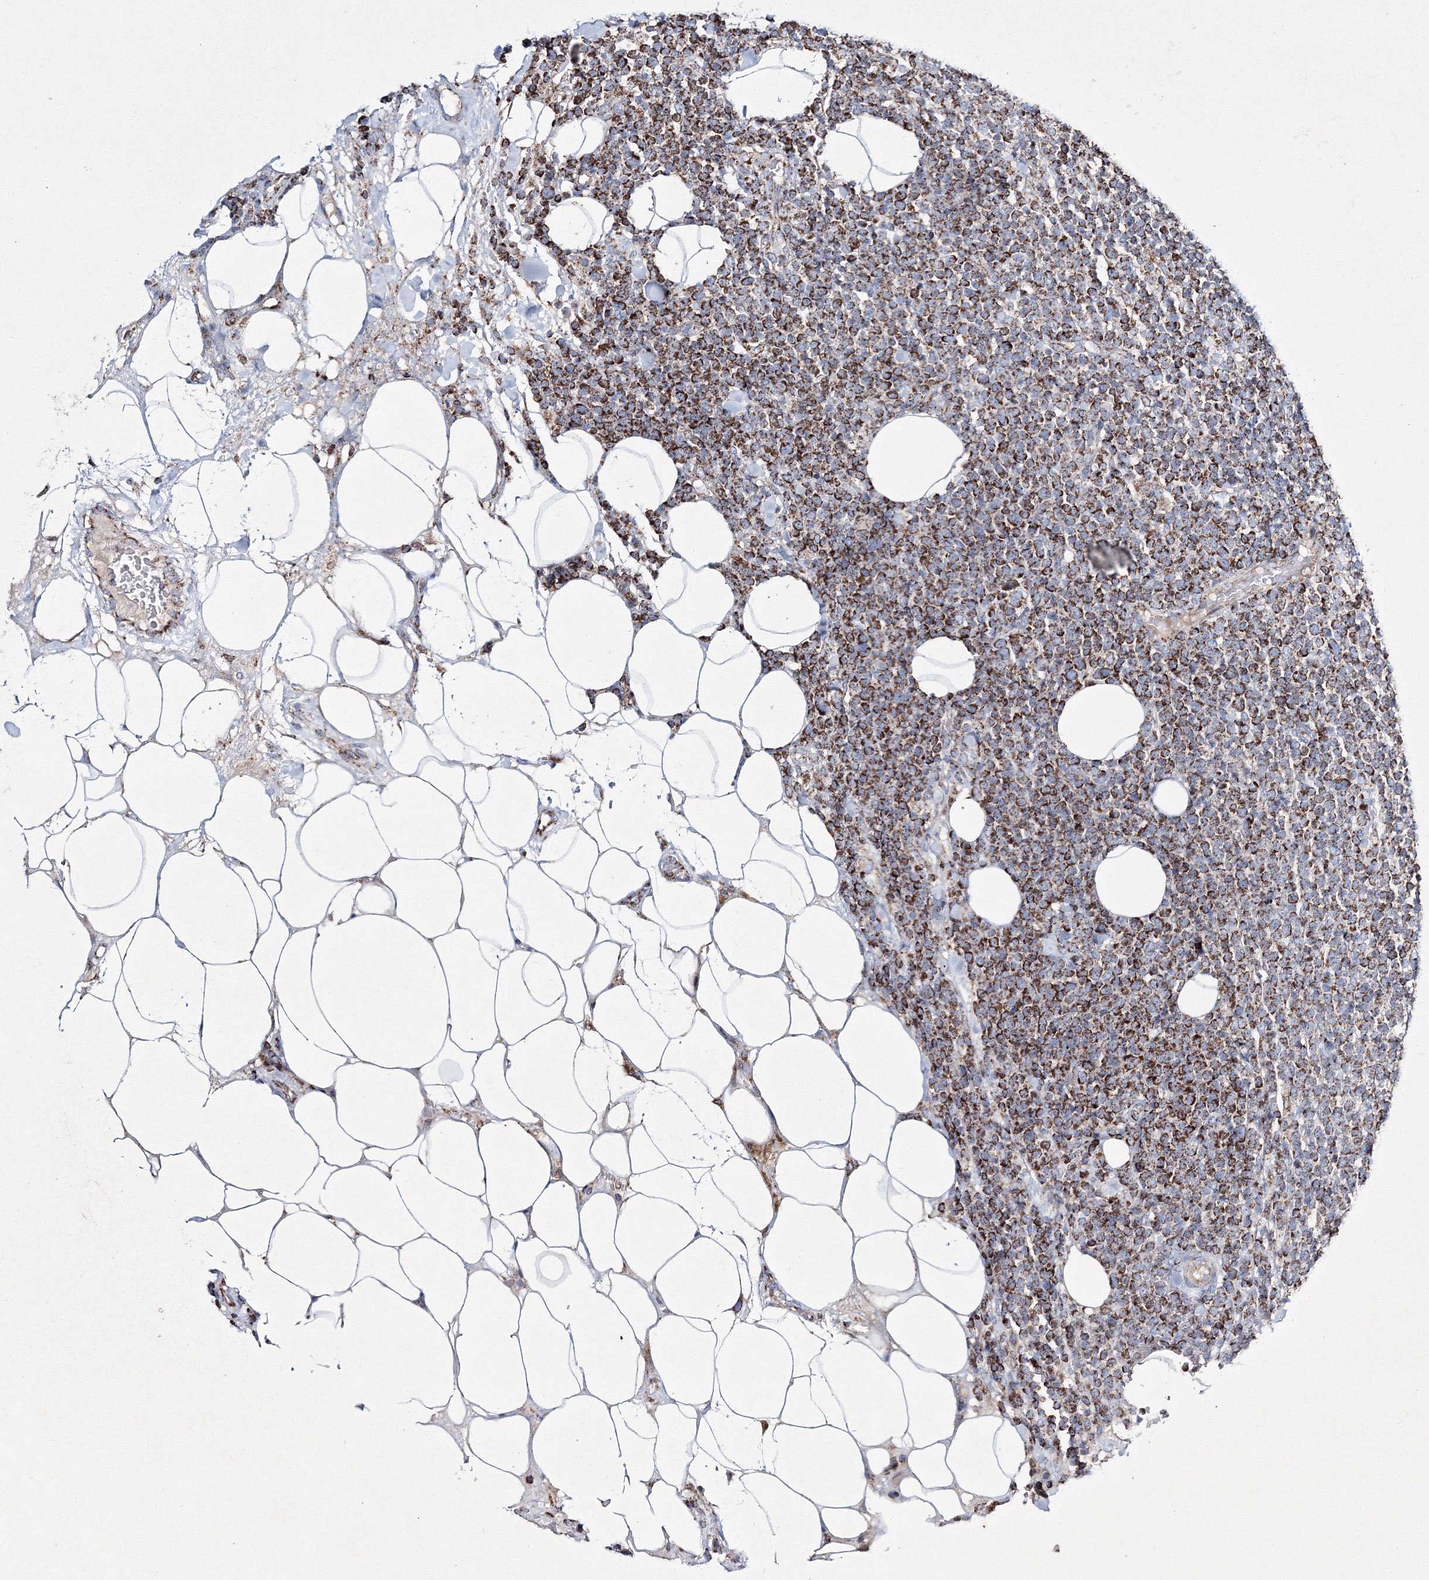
{"staining": {"intensity": "moderate", "quantity": ">75%", "location": "cytoplasmic/membranous"}, "tissue": "lymphoma", "cell_type": "Tumor cells", "image_type": "cancer", "snomed": [{"axis": "morphology", "description": "Malignant lymphoma, non-Hodgkin's type, High grade"}, {"axis": "topography", "description": "Lymph node"}], "caption": "Immunohistochemistry photomicrograph of human high-grade malignant lymphoma, non-Hodgkin's type stained for a protein (brown), which exhibits medium levels of moderate cytoplasmic/membranous staining in about >75% of tumor cells.", "gene": "IGSF9", "patient": {"sex": "male", "age": 61}}